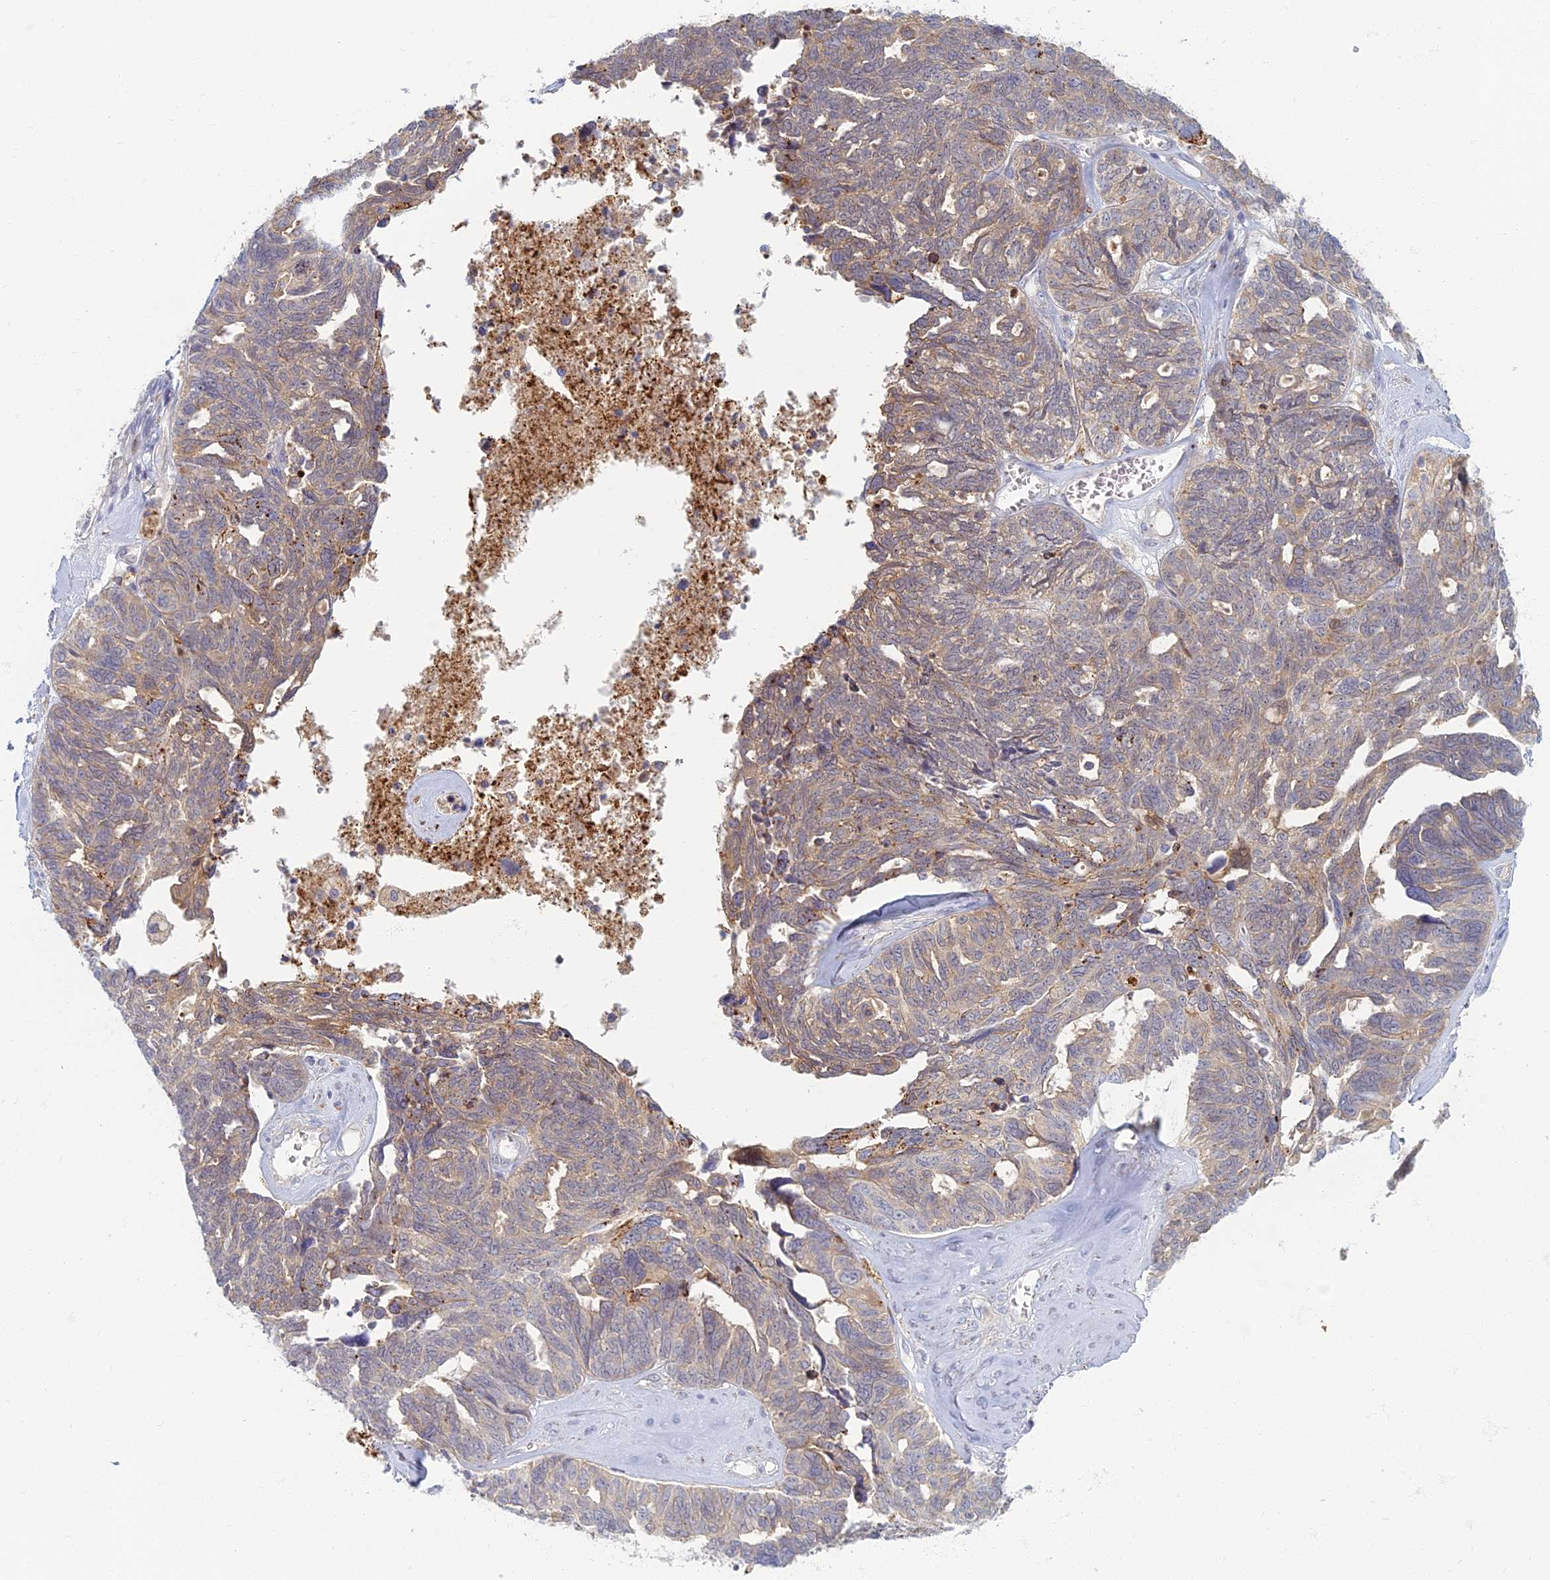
{"staining": {"intensity": "moderate", "quantity": ">75%", "location": "cytoplasmic/membranous"}, "tissue": "ovarian cancer", "cell_type": "Tumor cells", "image_type": "cancer", "snomed": [{"axis": "morphology", "description": "Cystadenocarcinoma, serous, NOS"}, {"axis": "topography", "description": "Ovary"}], "caption": "Immunohistochemical staining of serous cystadenocarcinoma (ovarian) reveals medium levels of moderate cytoplasmic/membranous protein expression in approximately >75% of tumor cells. The protein is shown in brown color, while the nuclei are stained blue.", "gene": "CHMP4B", "patient": {"sex": "female", "age": 79}}